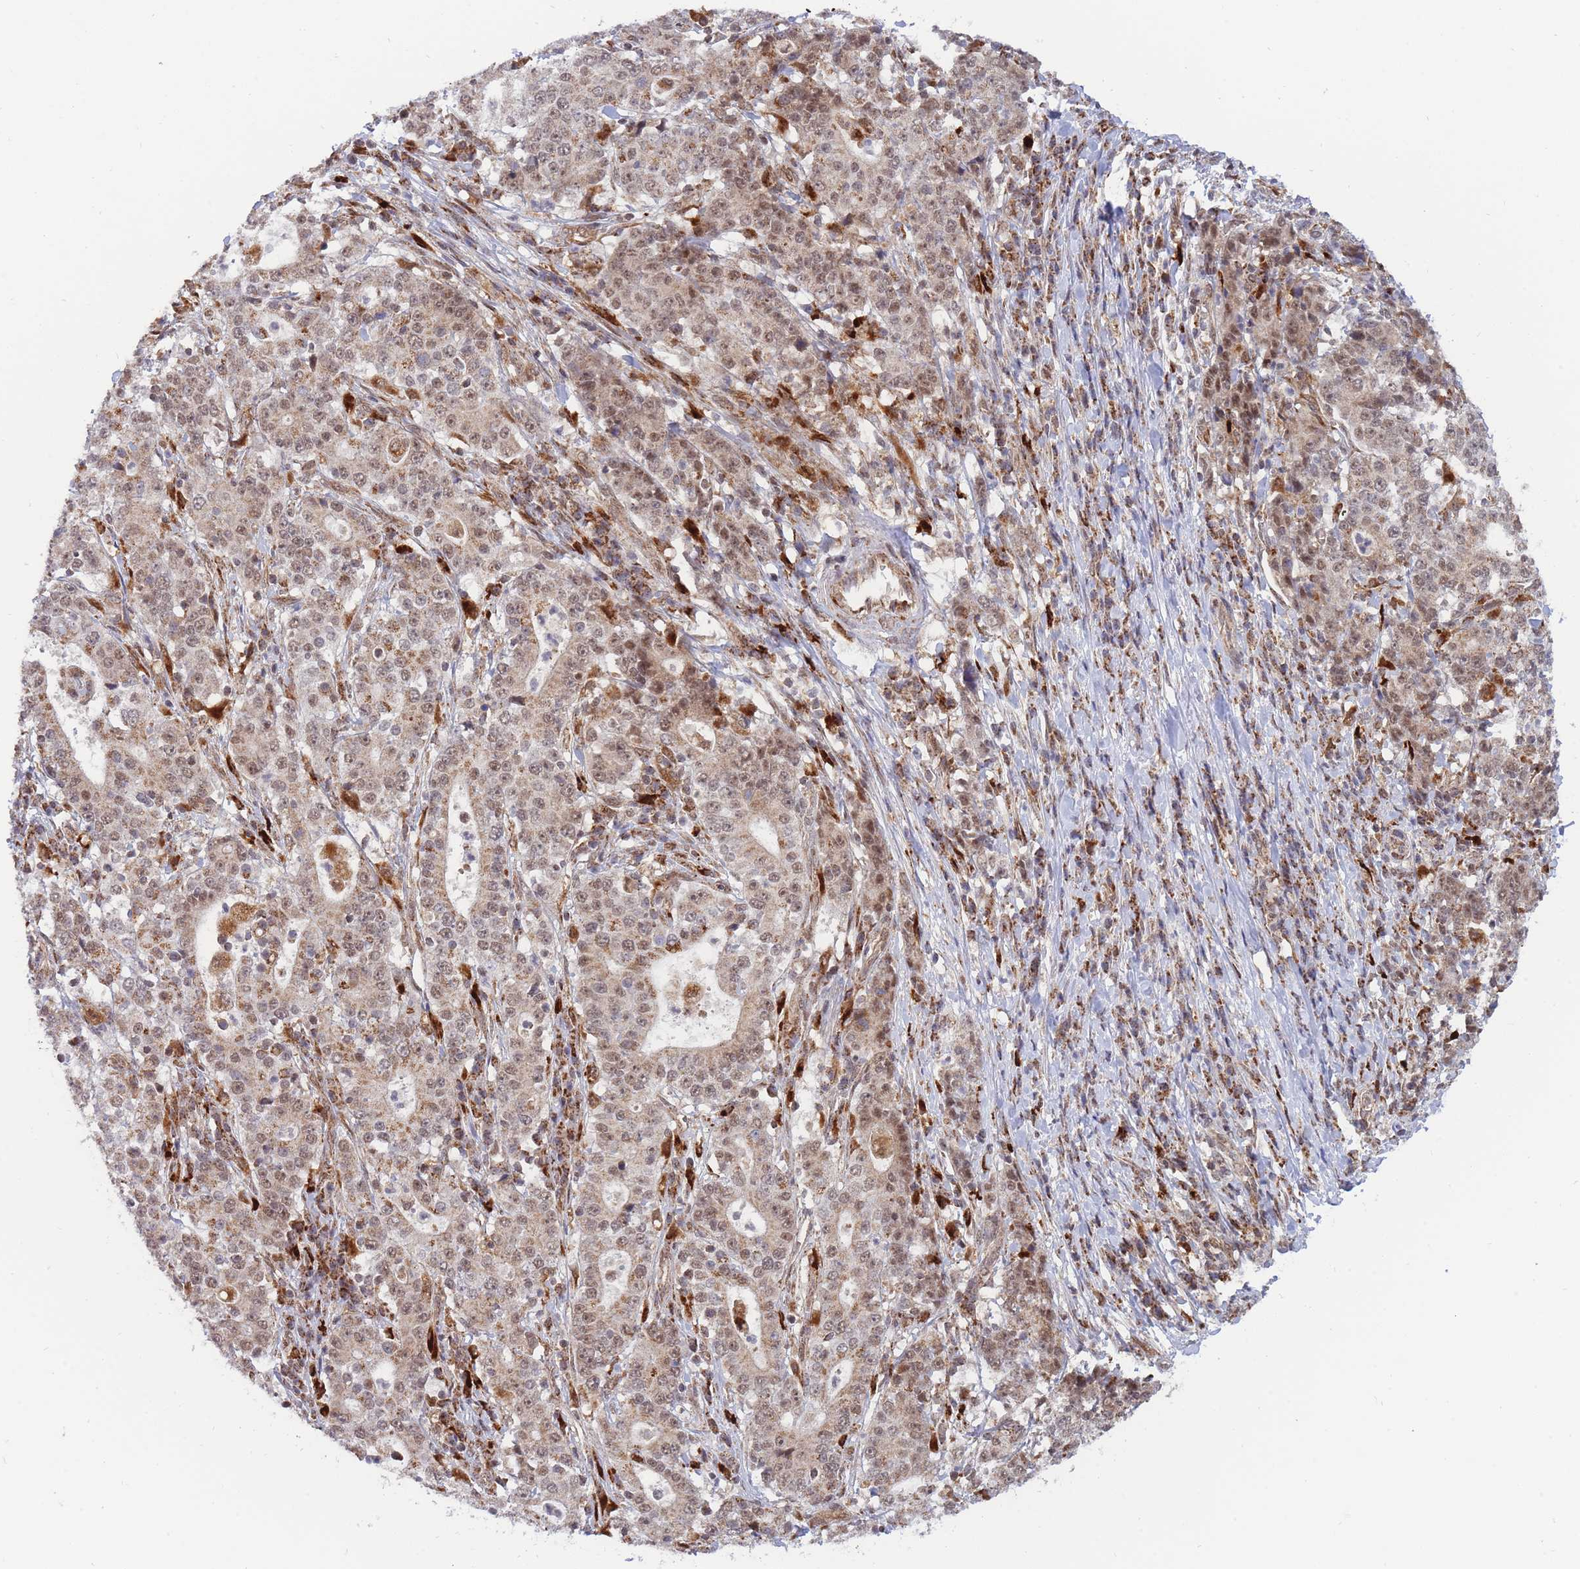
{"staining": {"intensity": "weak", "quantity": ">75%", "location": "nuclear"}, "tissue": "stomach cancer", "cell_type": "Tumor cells", "image_type": "cancer", "snomed": [{"axis": "morphology", "description": "Normal tissue, NOS"}, {"axis": "morphology", "description": "Adenocarcinoma, NOS"}, {"axis": "topography", "description": "Stomach, upper"}, {"axis": "topography", "description": "Stomach"}], "caption": "The image reveals immunohistochemical staining of stomach adenocarcinoma. There is weak nuclear expression is appreciated in approximately >75% of tumor cells.", "gene": "BOD1L1", "patient": {"sex": "male", "age": 59}}